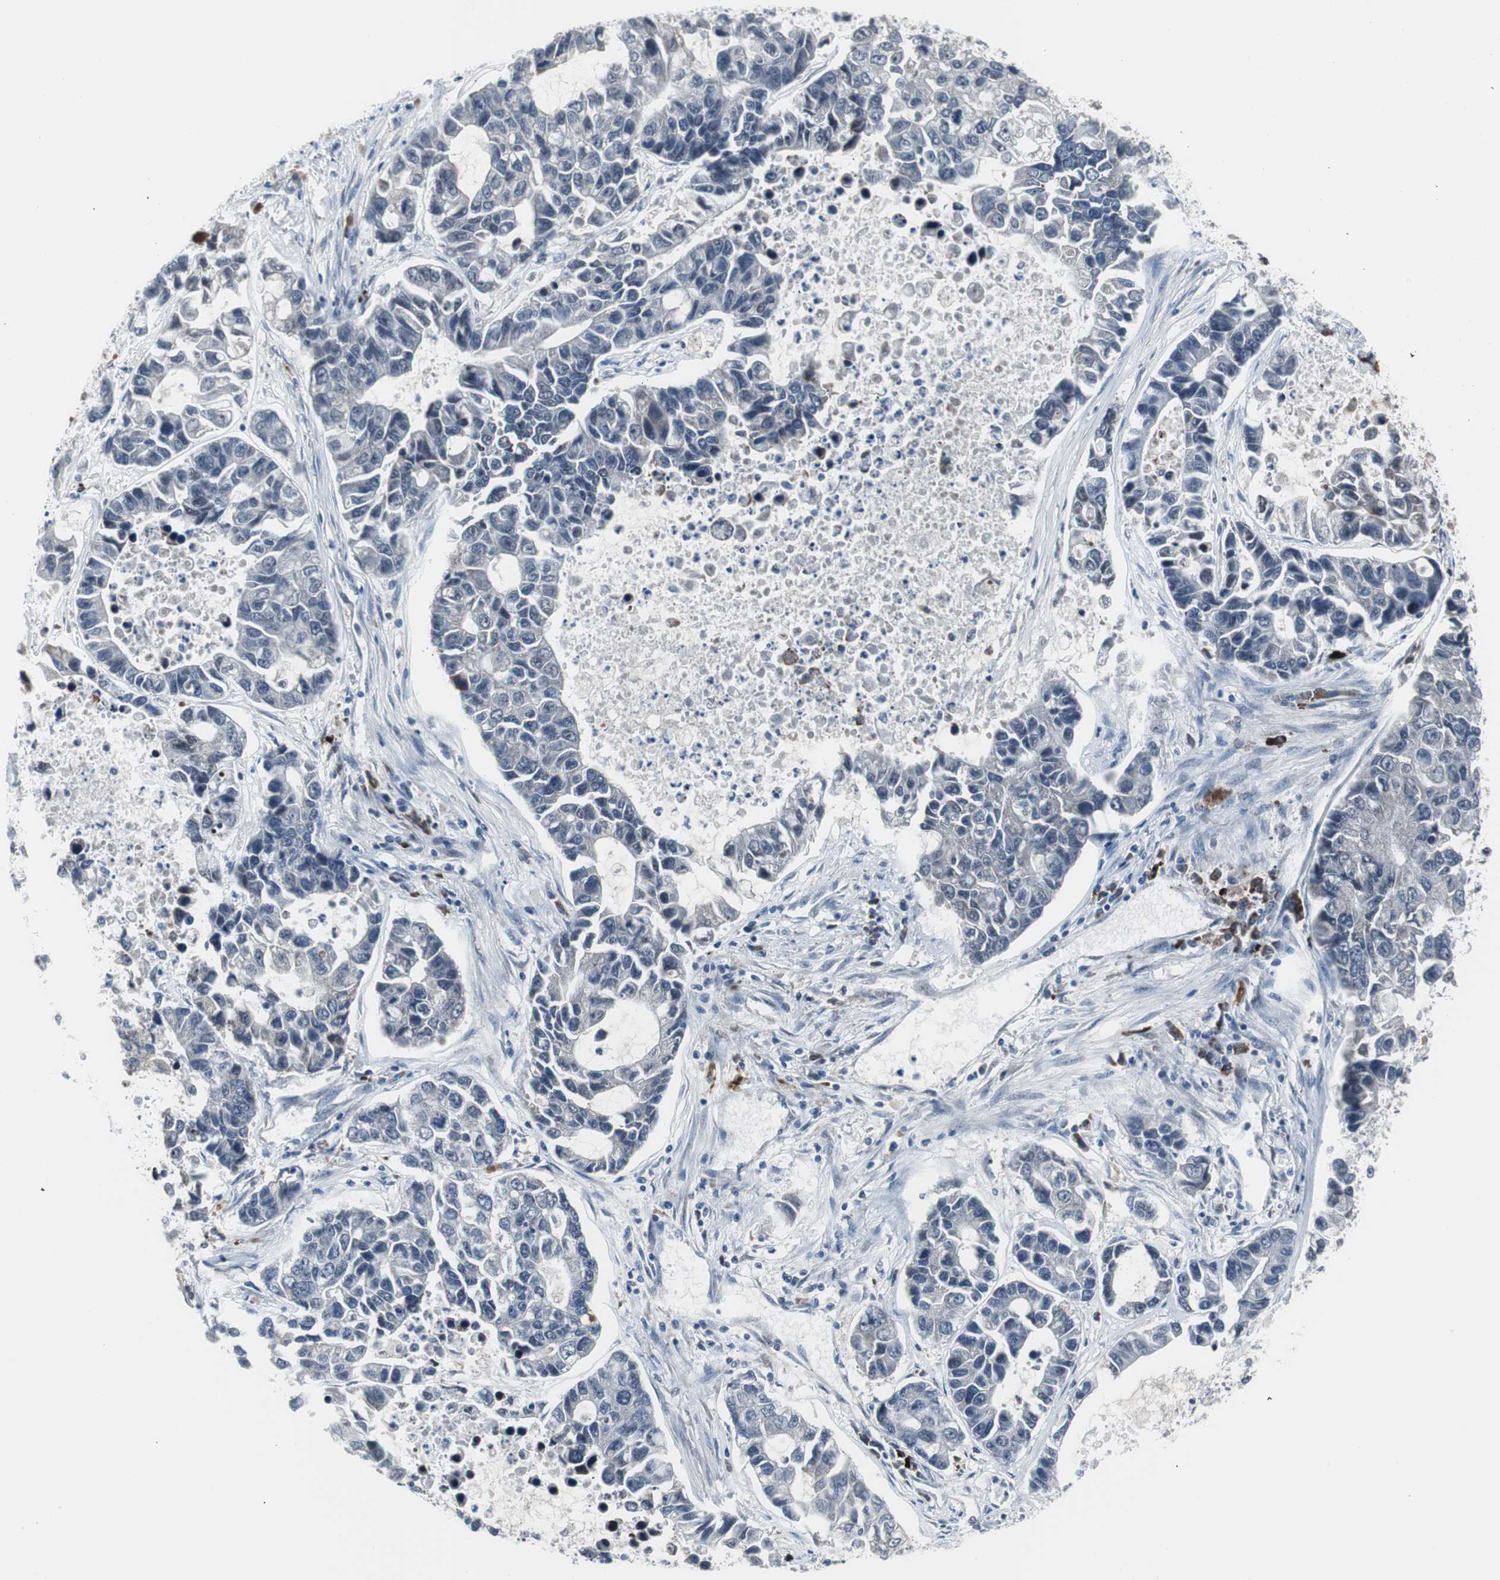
{"staining": {"intensity": "negative", "quantity": "none", "location": "none"}, "tissue": "lung cancer", "cell_type": "Tumor cells", "image_type": "cancer", "snomed": [{"axis": "morphology", "description": "Adenocarcinoma, NOS"}, {"axis": "topography", "description": "Lung"}], "caption": "High magnification brightfield microscopy of lung cancer (adenocarcinoma) stained with DAB (brown) and counterstained with hematoxylin (blue): tumor cells show no significant staining.", "gene": "DOK1", "patient": {"sex": "female", "age": 51}}